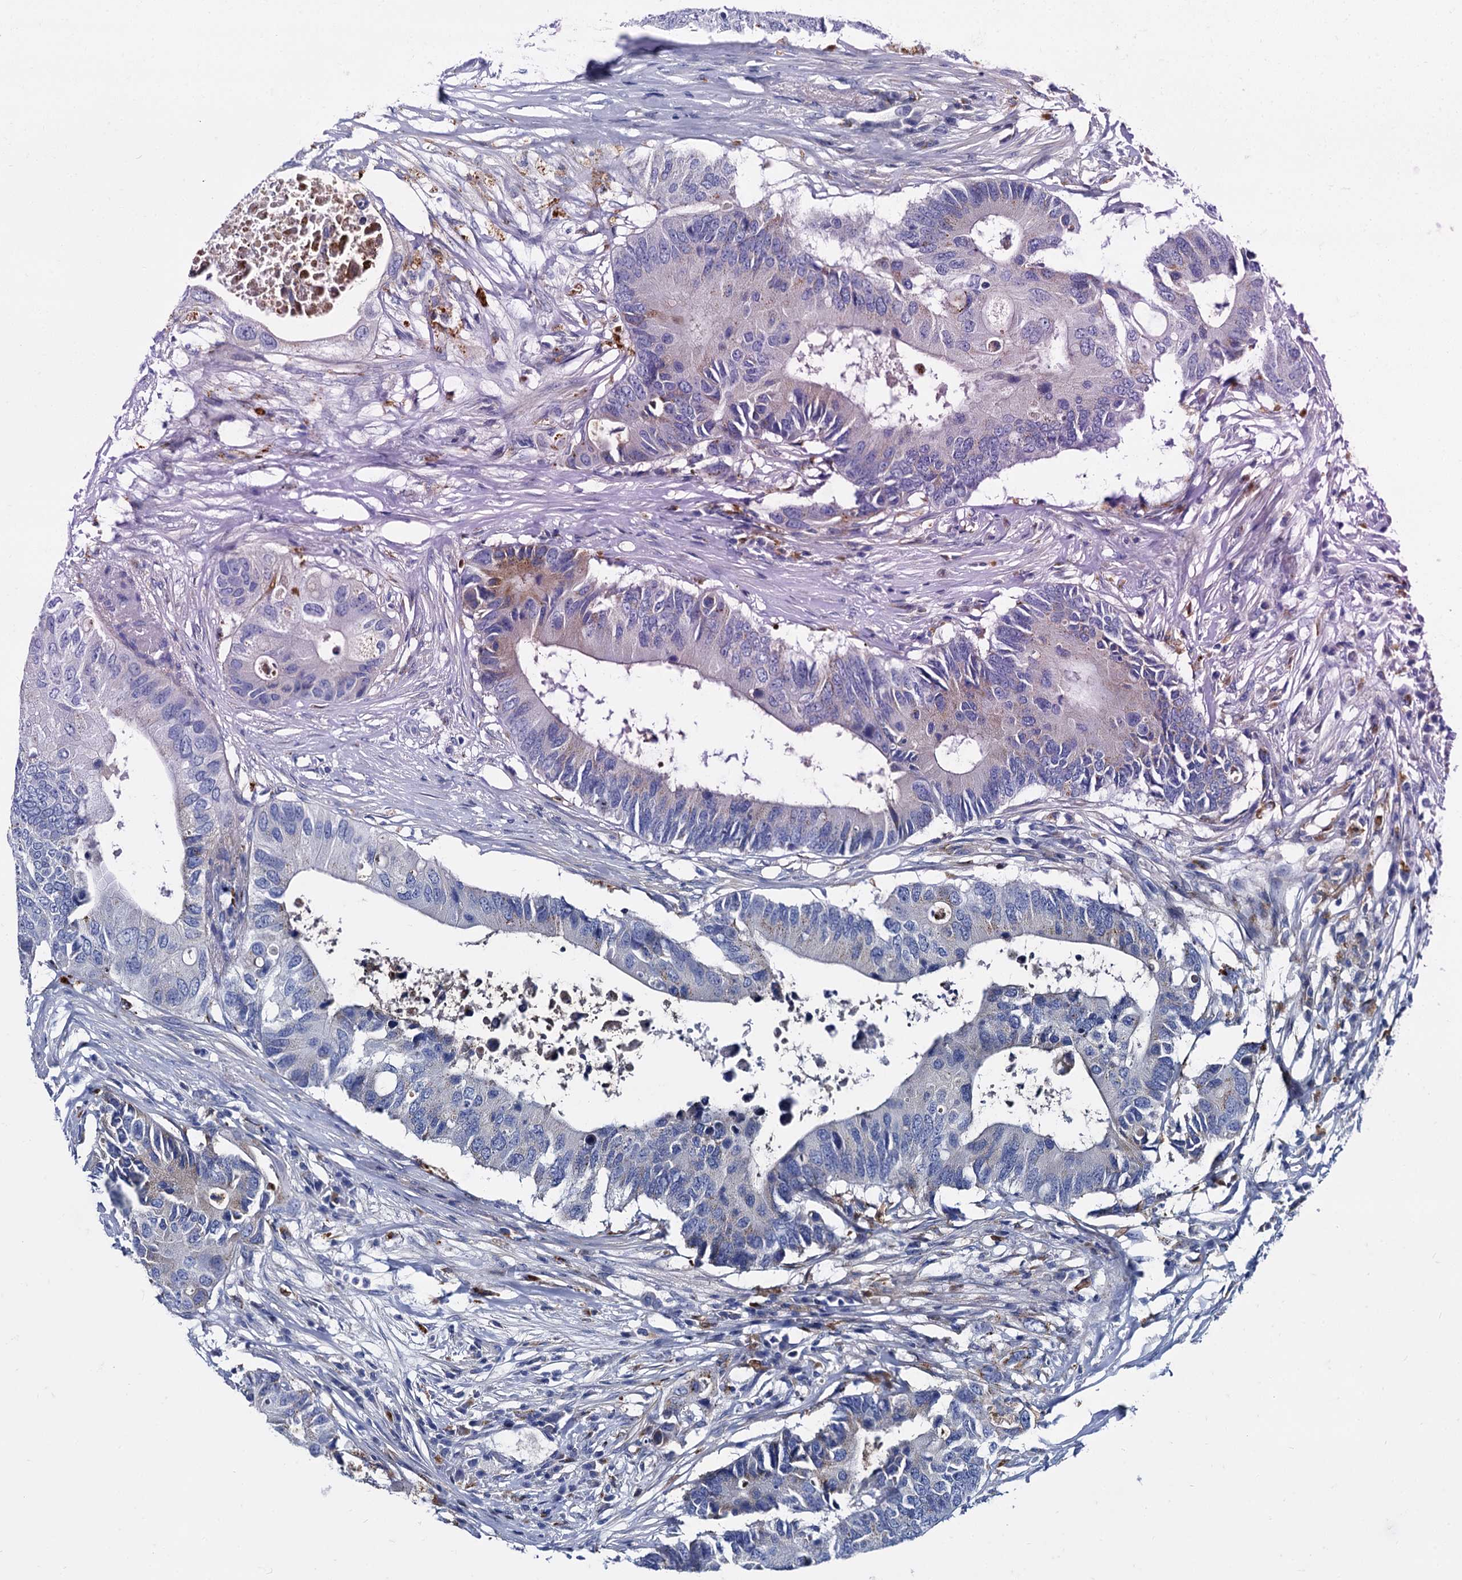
{"staining": {"intensity": "weak", "quantity": "<25%", "location": "cytoplasmic/membranous"}, "tissue": "colorectal cancer", "cell_type": "Tumor cells", "image_type": "cancer", "snomed": [{"axis": "morphology", "description": "Adenocarcinoma, NOS"}, {"axis": "topography", "description": "Colon"}], "caption": "Protein analysis of colorectal cancer (adenocarcinoma) shows no significant expression in tumor cells.", "gene": "APOD", "patient": {"sex": "male", "age": 71}}